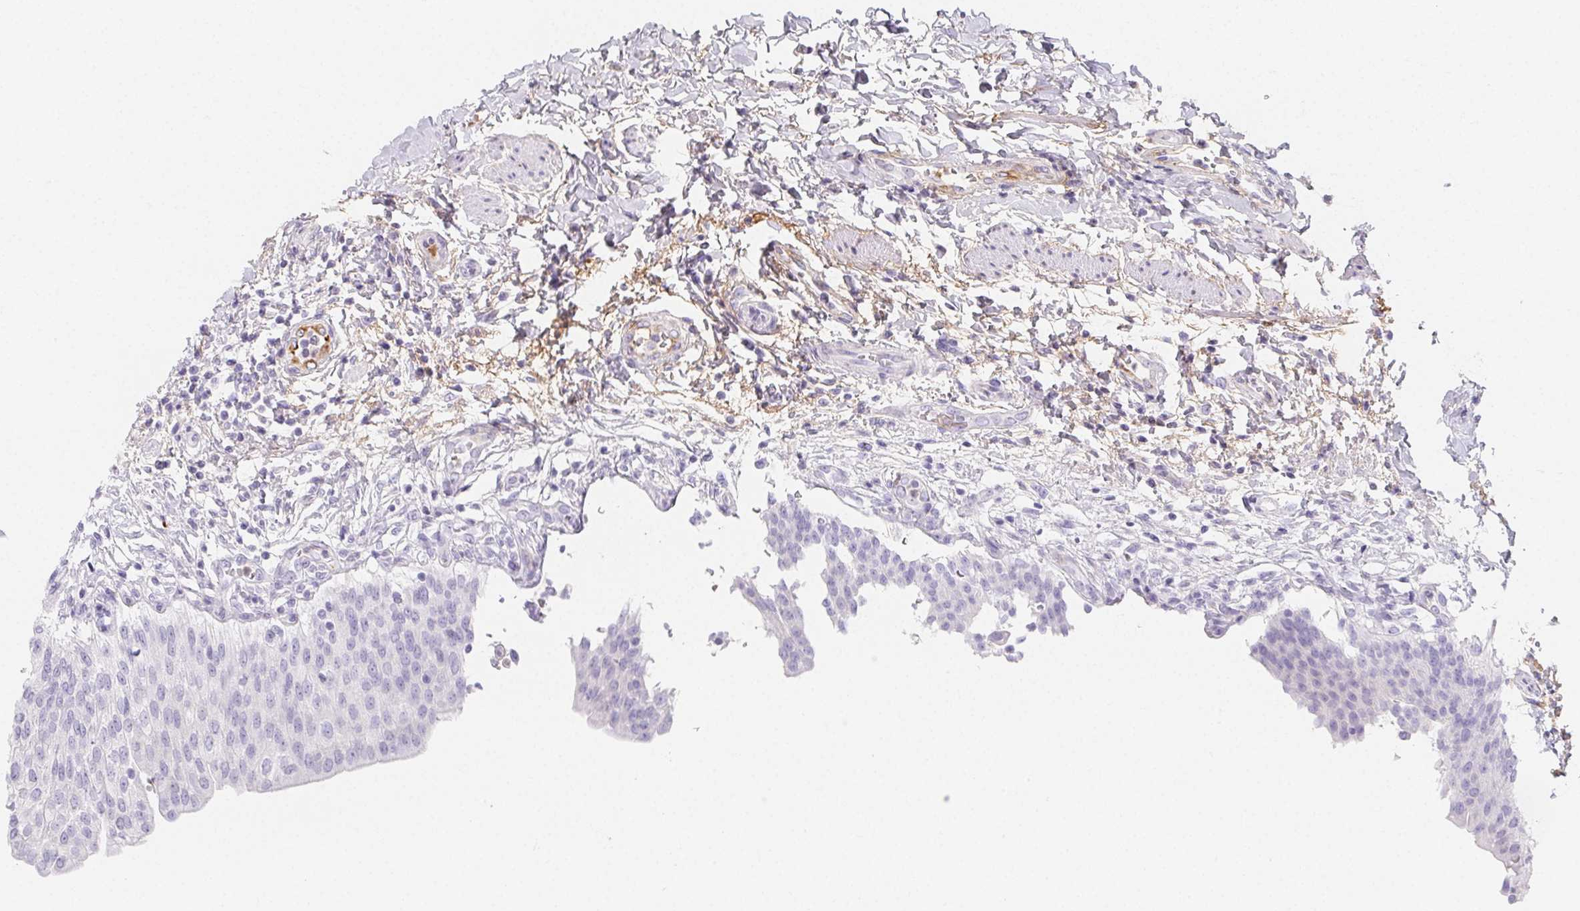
{"staining": {"intensity": "negative", "quantity": "none", "location": "none"}, "tissue": "urinary bladder", "cell_type": "Urothelial cells", "image_type": "normal", "snomed": [{"axis": "morphology", "description": "Normal tissue, NOS"}, {"axis": "topography", "description": "Urinary bladder"}, {"axis": "topography", "description": "Peripheral nerve tissue"}], "caption": "This is a photomicrograph of IHC staining of benign urinary bladder, which shows no staining in urothelial cells. Brightfield microscopy of immunohistochemistry (IHC) stained with DAB (3,3'-diaminobenzidine) (brown) and hematoxylin (blue), captured at high magnification.", "gene": "ITIH2", "patient": {"sex": "female", "age": 60}}